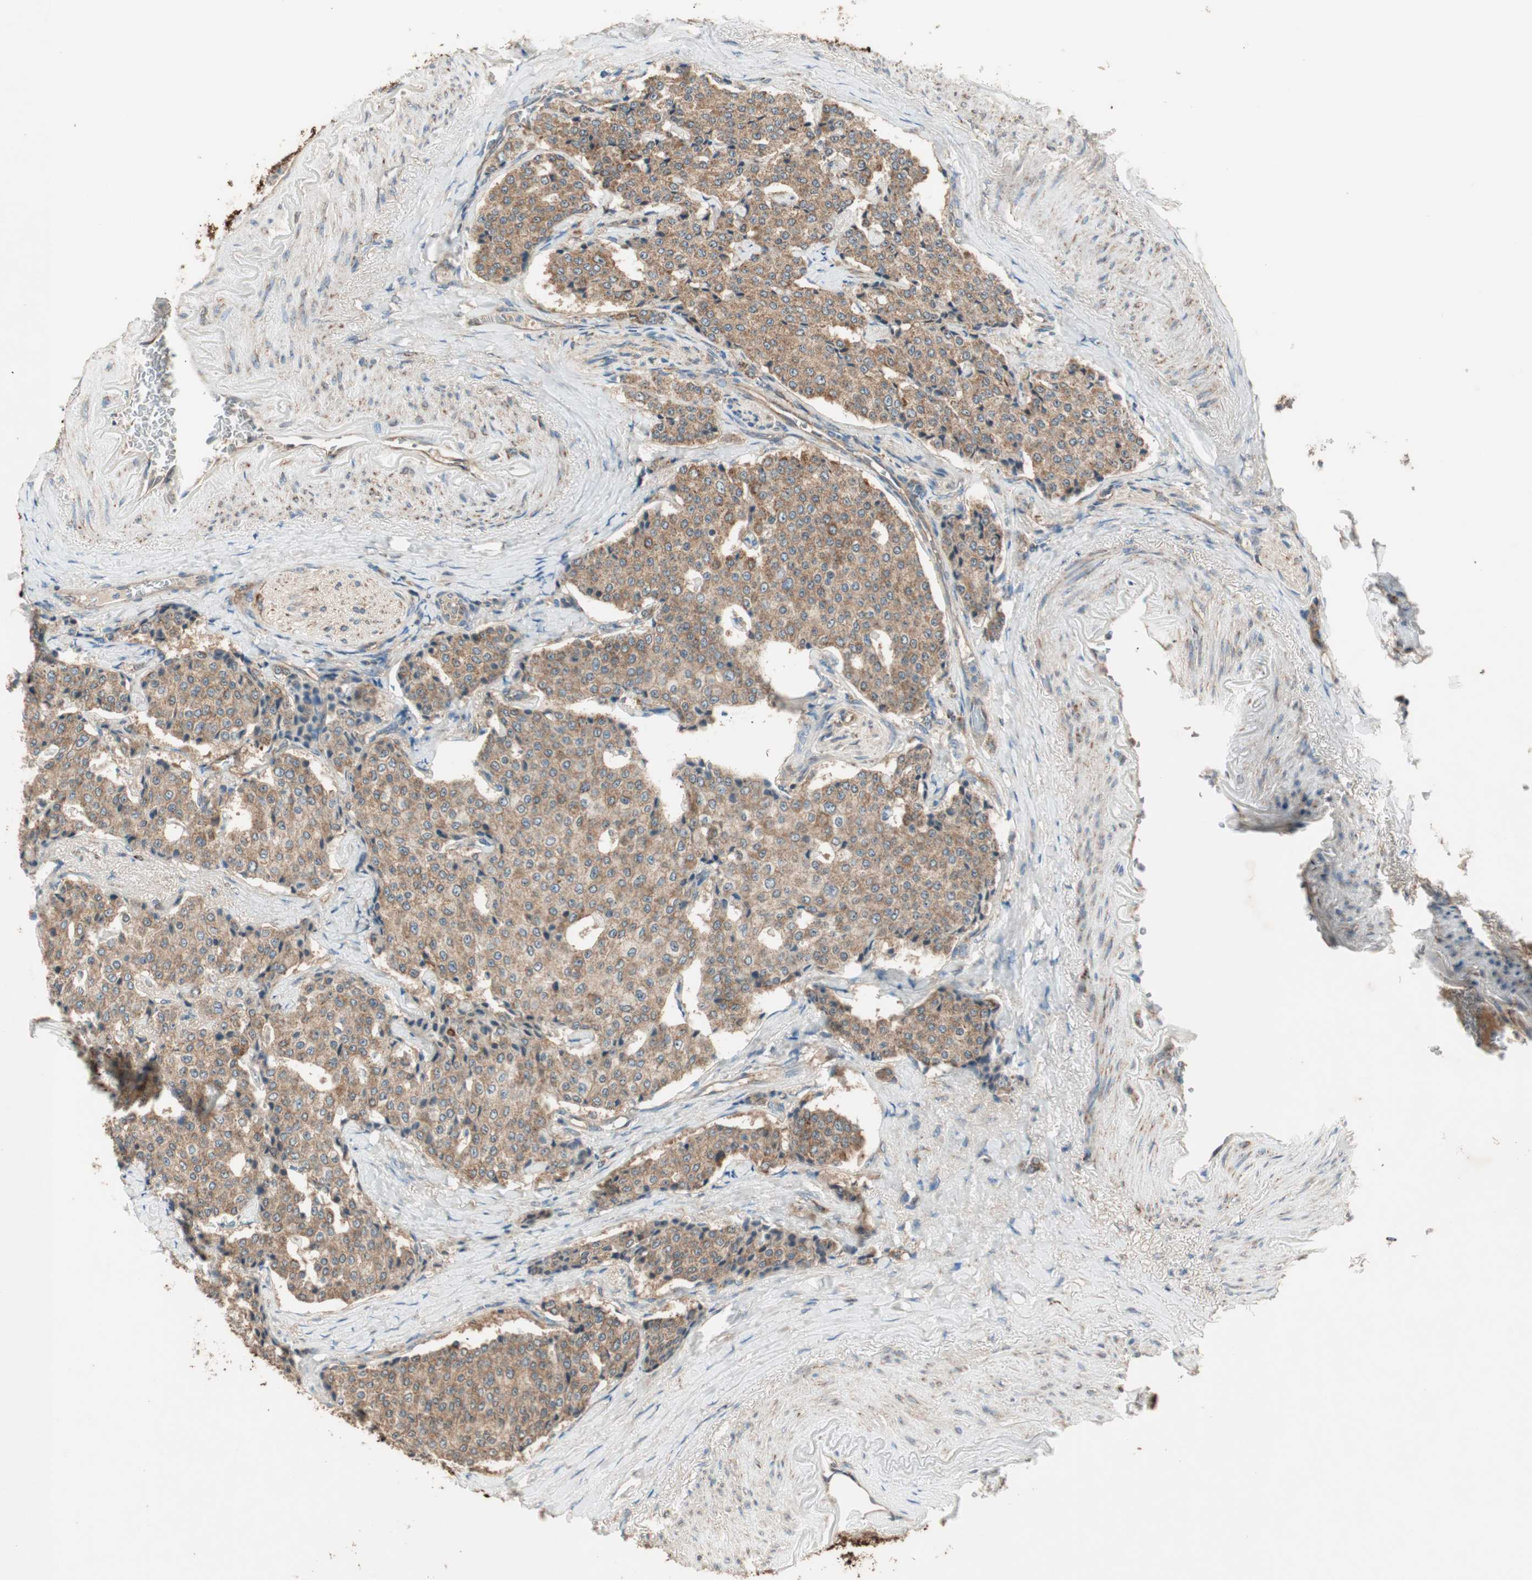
{"staining": {"intensity": "moderate", "quantity": ">75%", "location": "cytoplasmic/membranous"}, "tissue": "carcinoid", "cell_type": "Tumor cells", "image_type": "cancer", "snomed": [{"axis": "morphology", "description": "Carcinoid, malignant, NOS"}, {"axis": "topography", "description": "Colon"}], "caption": "Immunohistochemistry micrograph of human carcinoid stained for a protein (brown), which displays medium levels of moderate cytoplasmic/membranous positivity in about >75% of tumor cells.", "gene": "CC2D1A", "patient": {"sex": "female", "age": 61}}